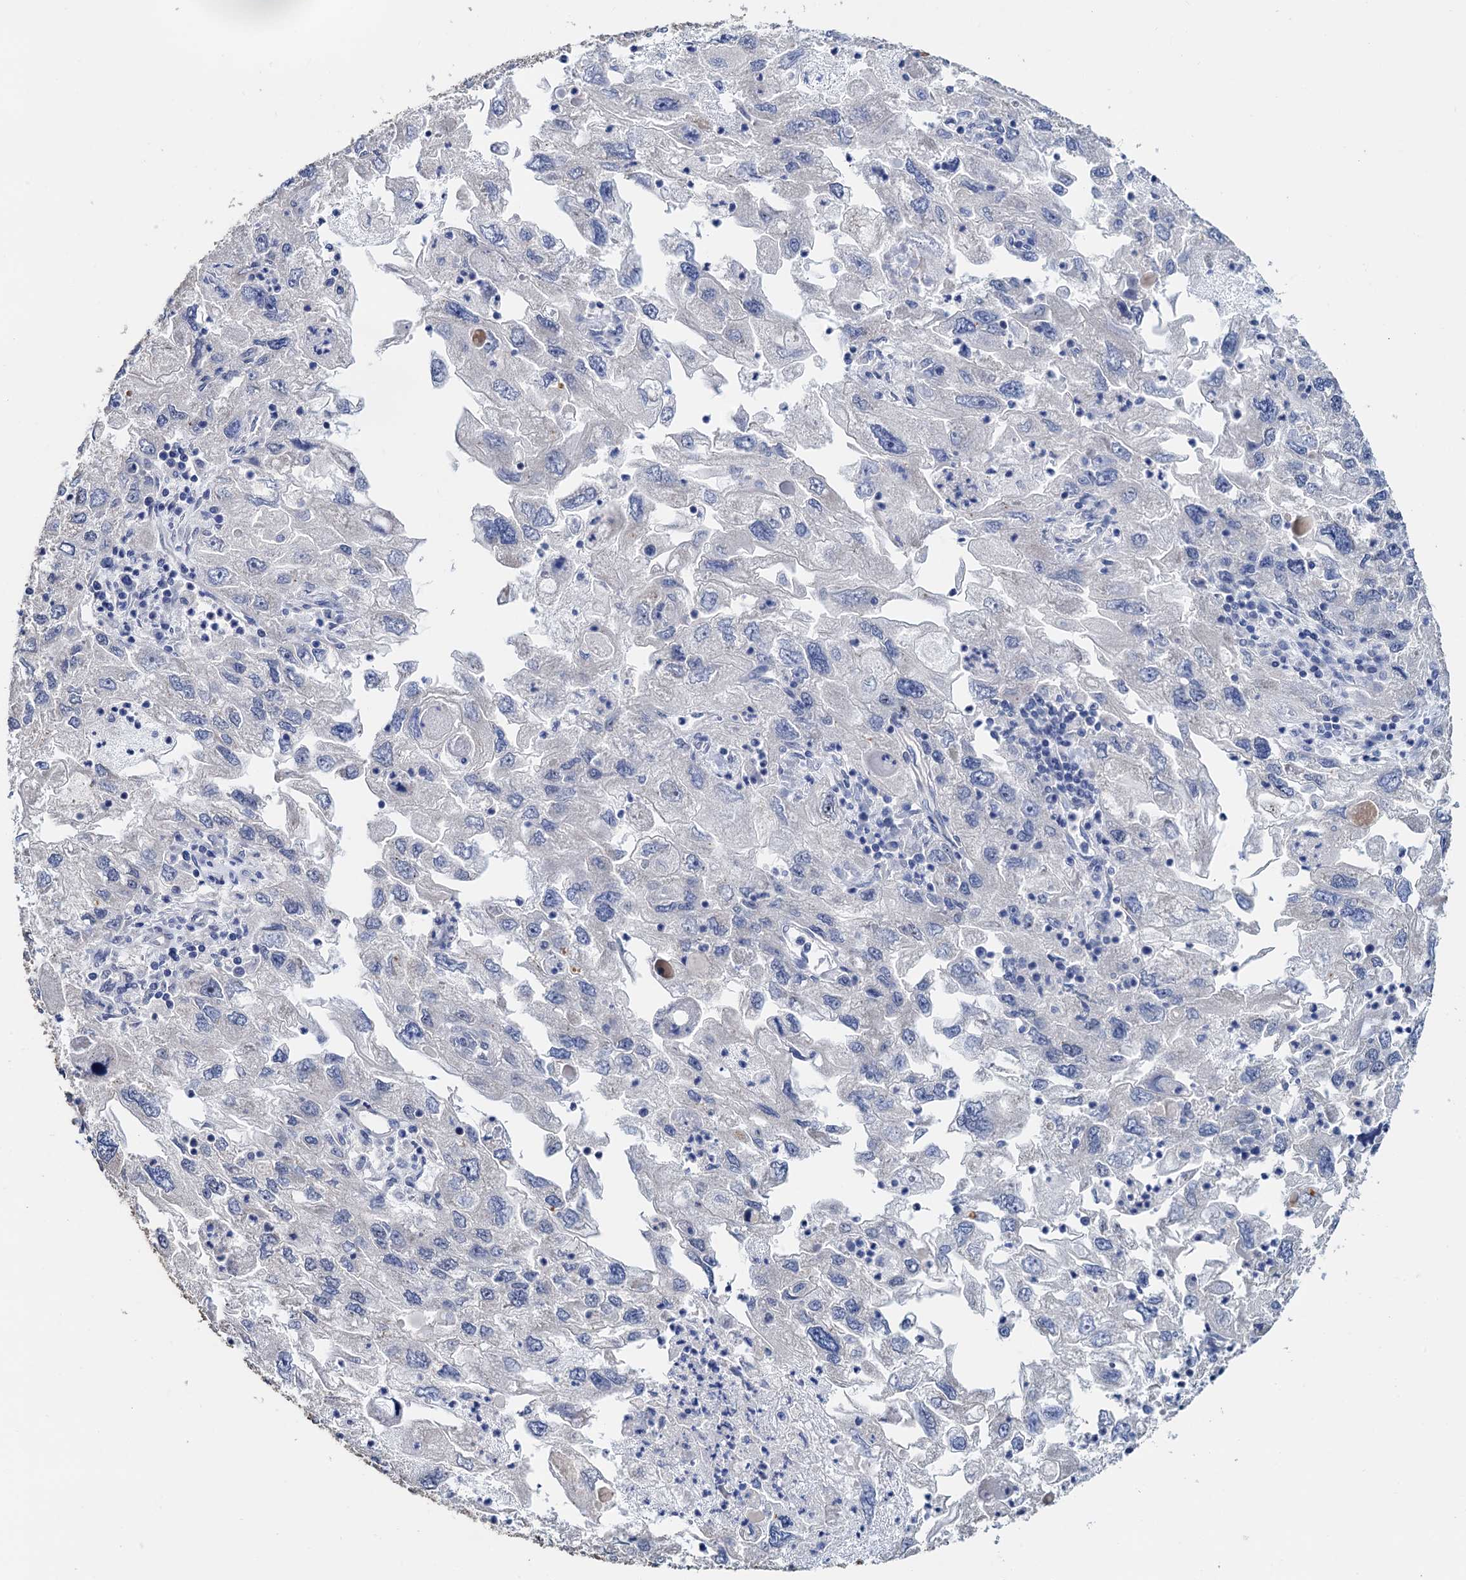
{"staining": {"intensity": "negative", "quantity": "none", "location": "none"}, "tissue": "endometrial cancer", "cell_type": "Tumor cells", "image_type": "cancer", "snomed": [{"axis": "morphology", "description": "Adenocarcinoma, NOS"}, {"axis": "topography", "description": "Endometrium"}], "caption": "Immunohistochemistry (IHC) micrograph of neoplastic tissue: endometrial cancer stained with DAB reveals no significant protein staining in tumor cells. (IHC, brightfield microscopy, high magnification).", "gene": "C2CD3", "patient": {"sex": "female", "age": 49}}